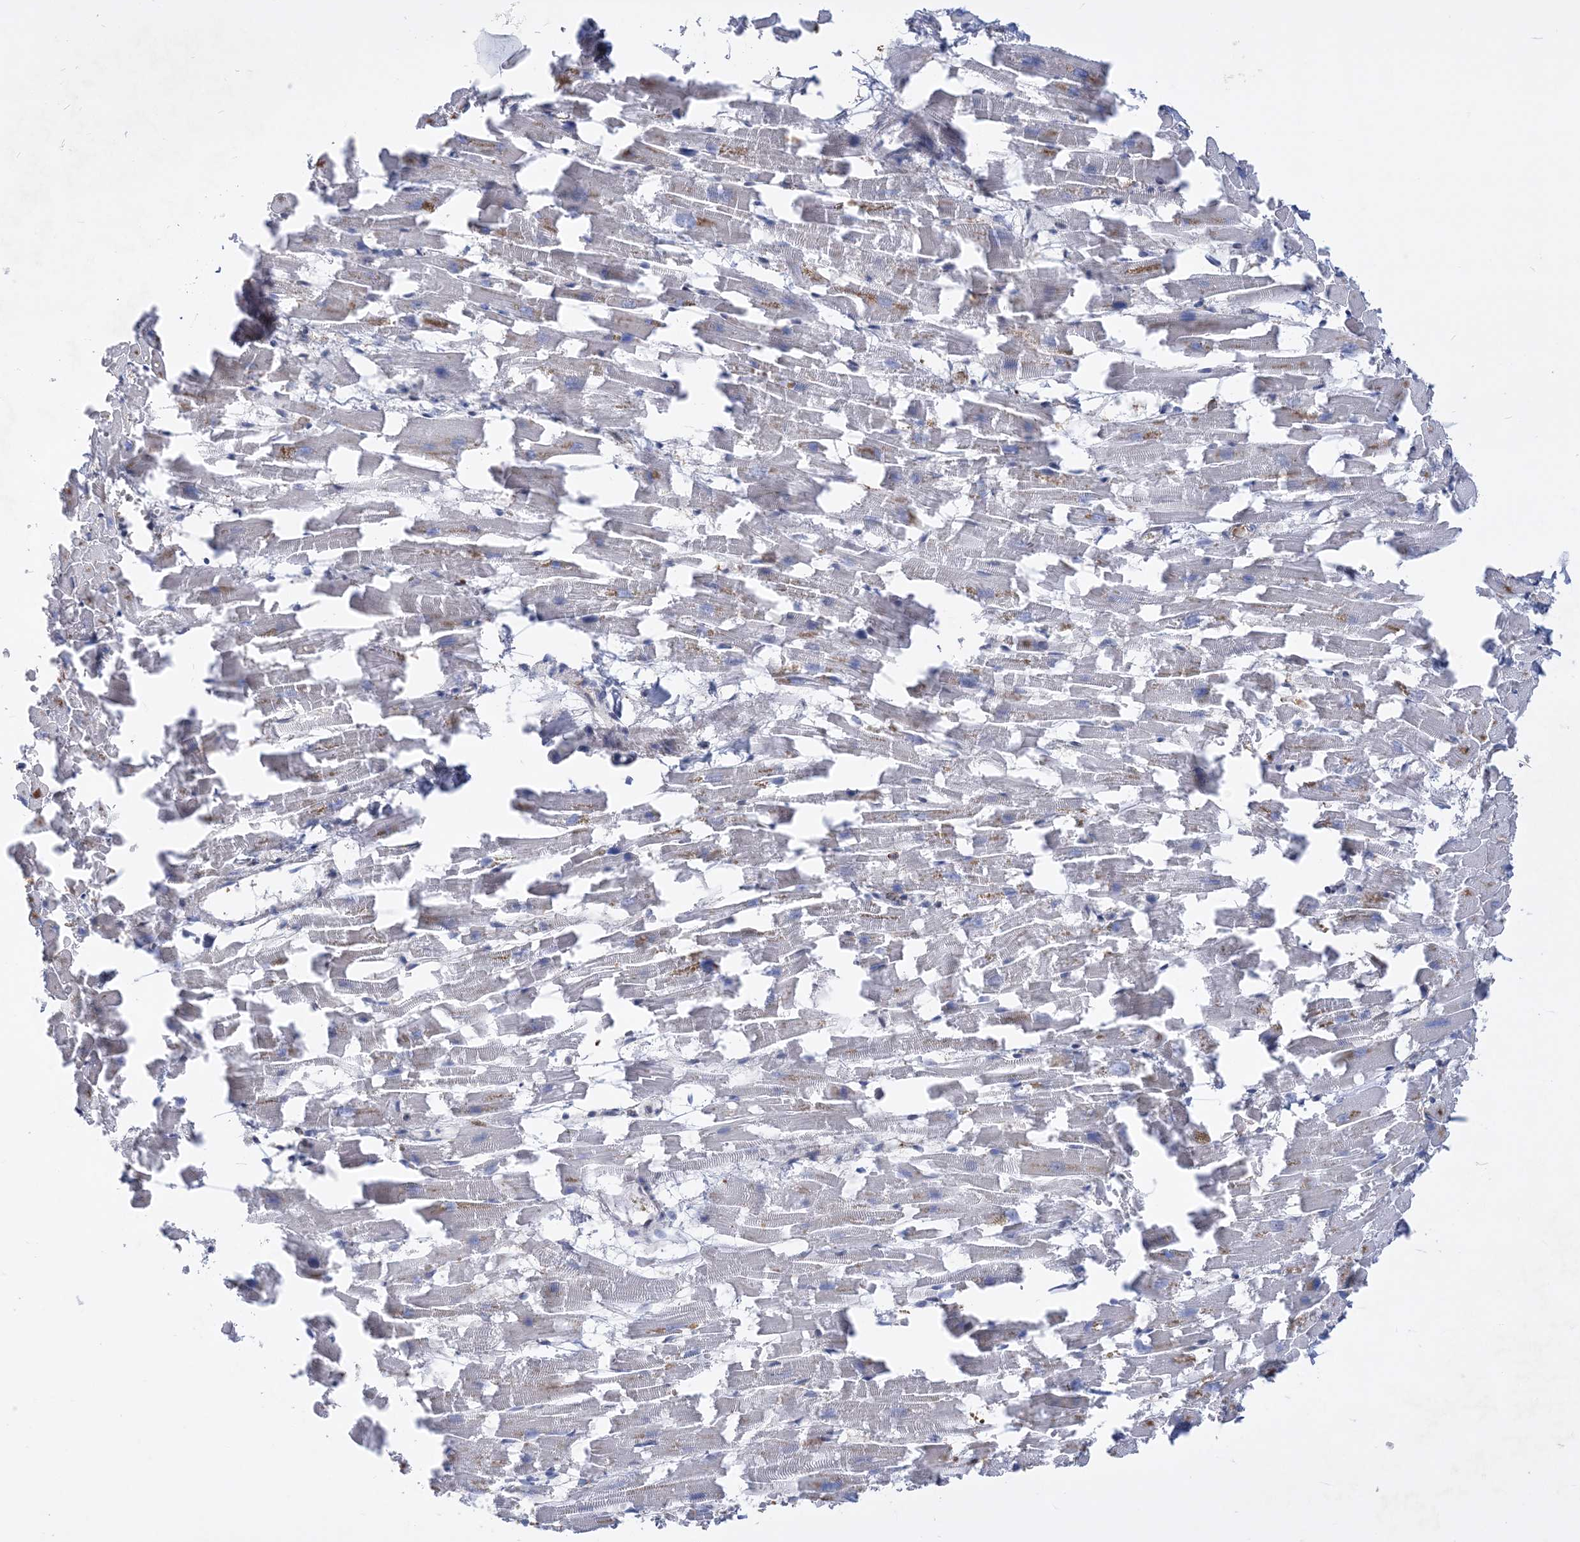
{"staining": {"intensity": "weak", "quantity": "<25%", "location": "cytoplasmic/membranous"}, "tissue": "heart muscle", "cell_type": "Cardiomyocytes", "image_type": "normal", "snomed": [{"axis": "morphology", "description": "Normal tissue, NOS"}, {"axis": "topography", "description": "Heart"}], "caption": "This is an immunohistochemistry (IHC) photomicrograph of benign human heart muscle. There is no expression in cardiomyocytes.", "gene": "RNPEPL1", "patient": {"sex": "female", "age": 64}}